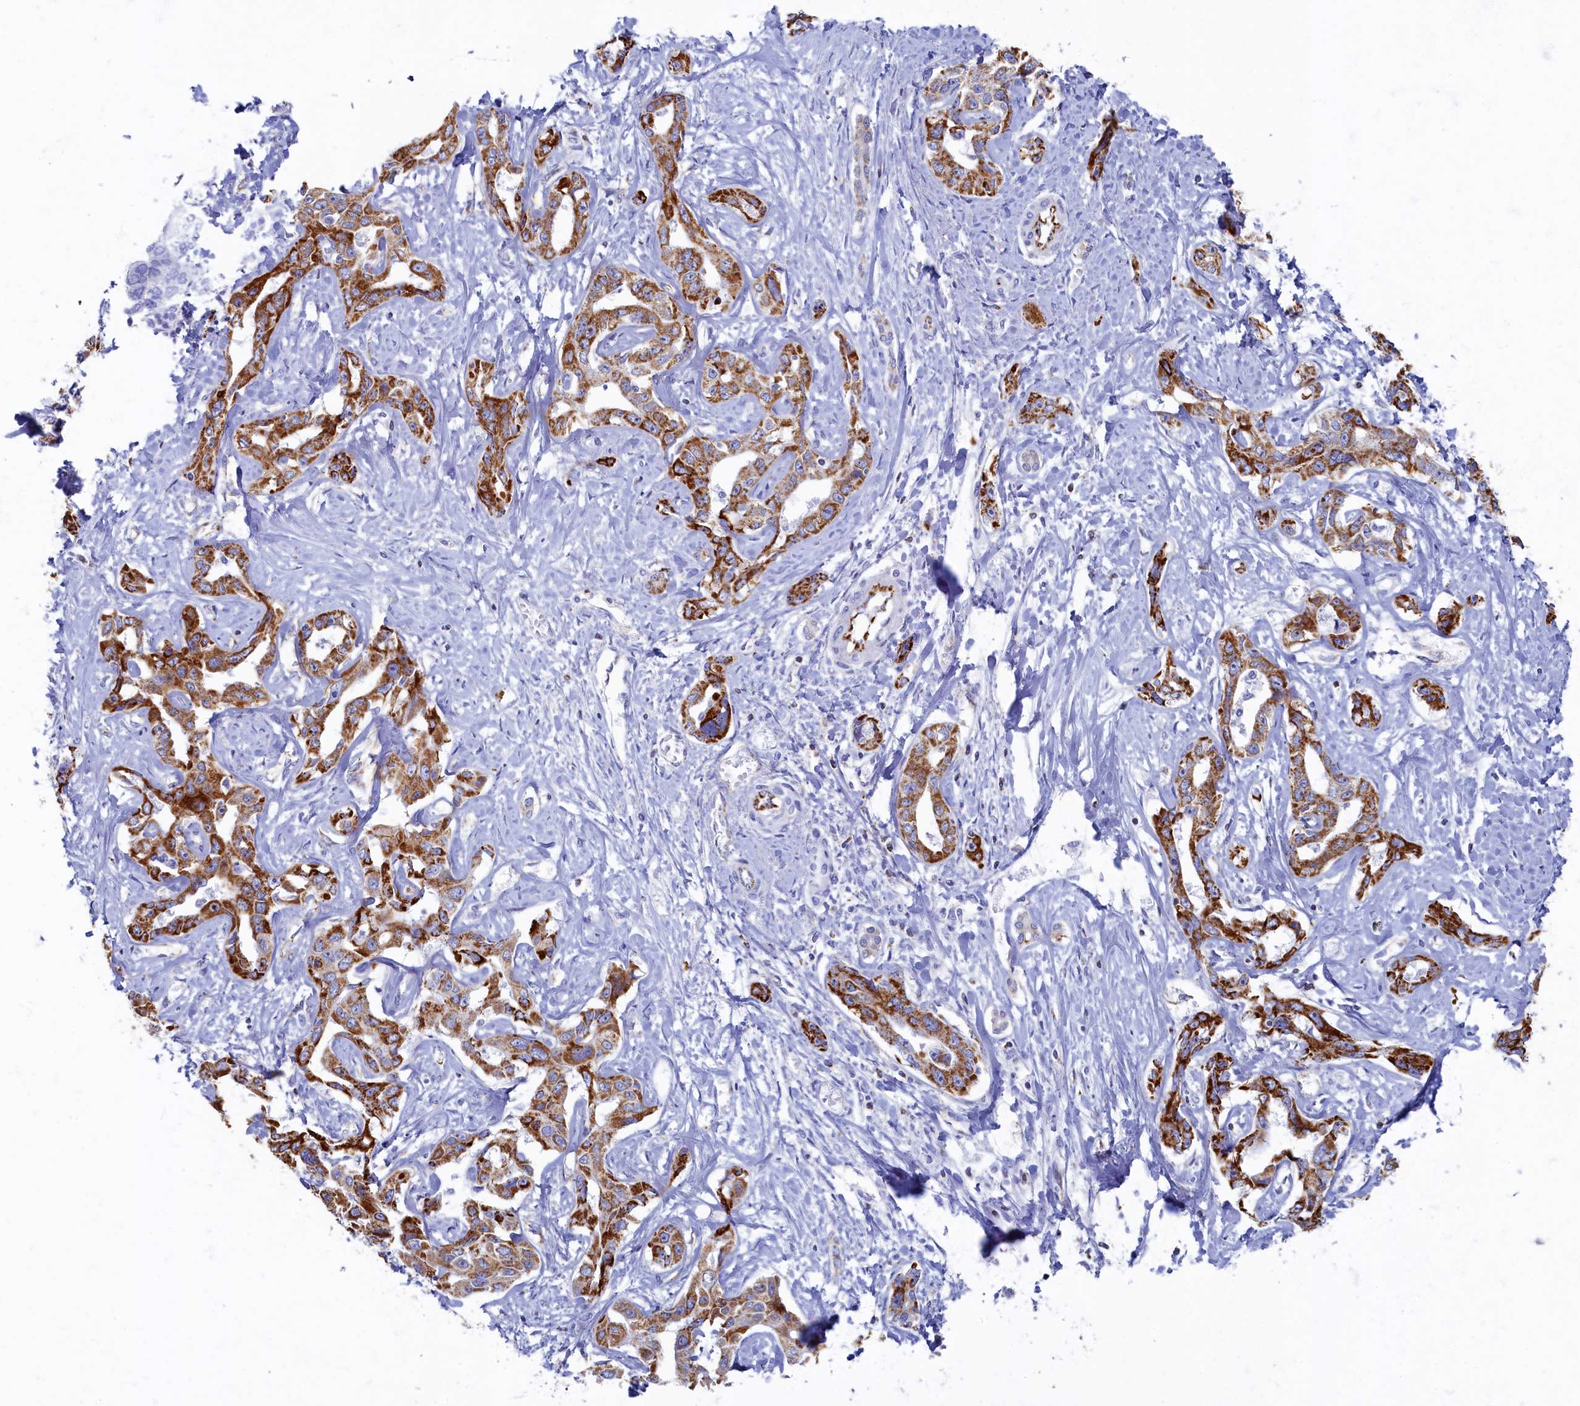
{"staining": {"intensity": "strong", "quantity": ">75%", "location": "cytoplasmic/membranous"}, "tissue": "liver cancer", "cell_type": "Tumor cells", "image_type": "cancer", "snomed": [{"axis": "morphology", "description": "Cholangiocarcinoma"}, {"axis": "topography", "description": "Liver"}], "caption": "A brown stain shows strong cytoplasmic/membranous staining of a protein in liver cancer tumor cells. (DAB IHC with brightfield microscopy, high magnification).", "gene": "OCIAD2", "patient": {"sex": "male", "age": 59}}